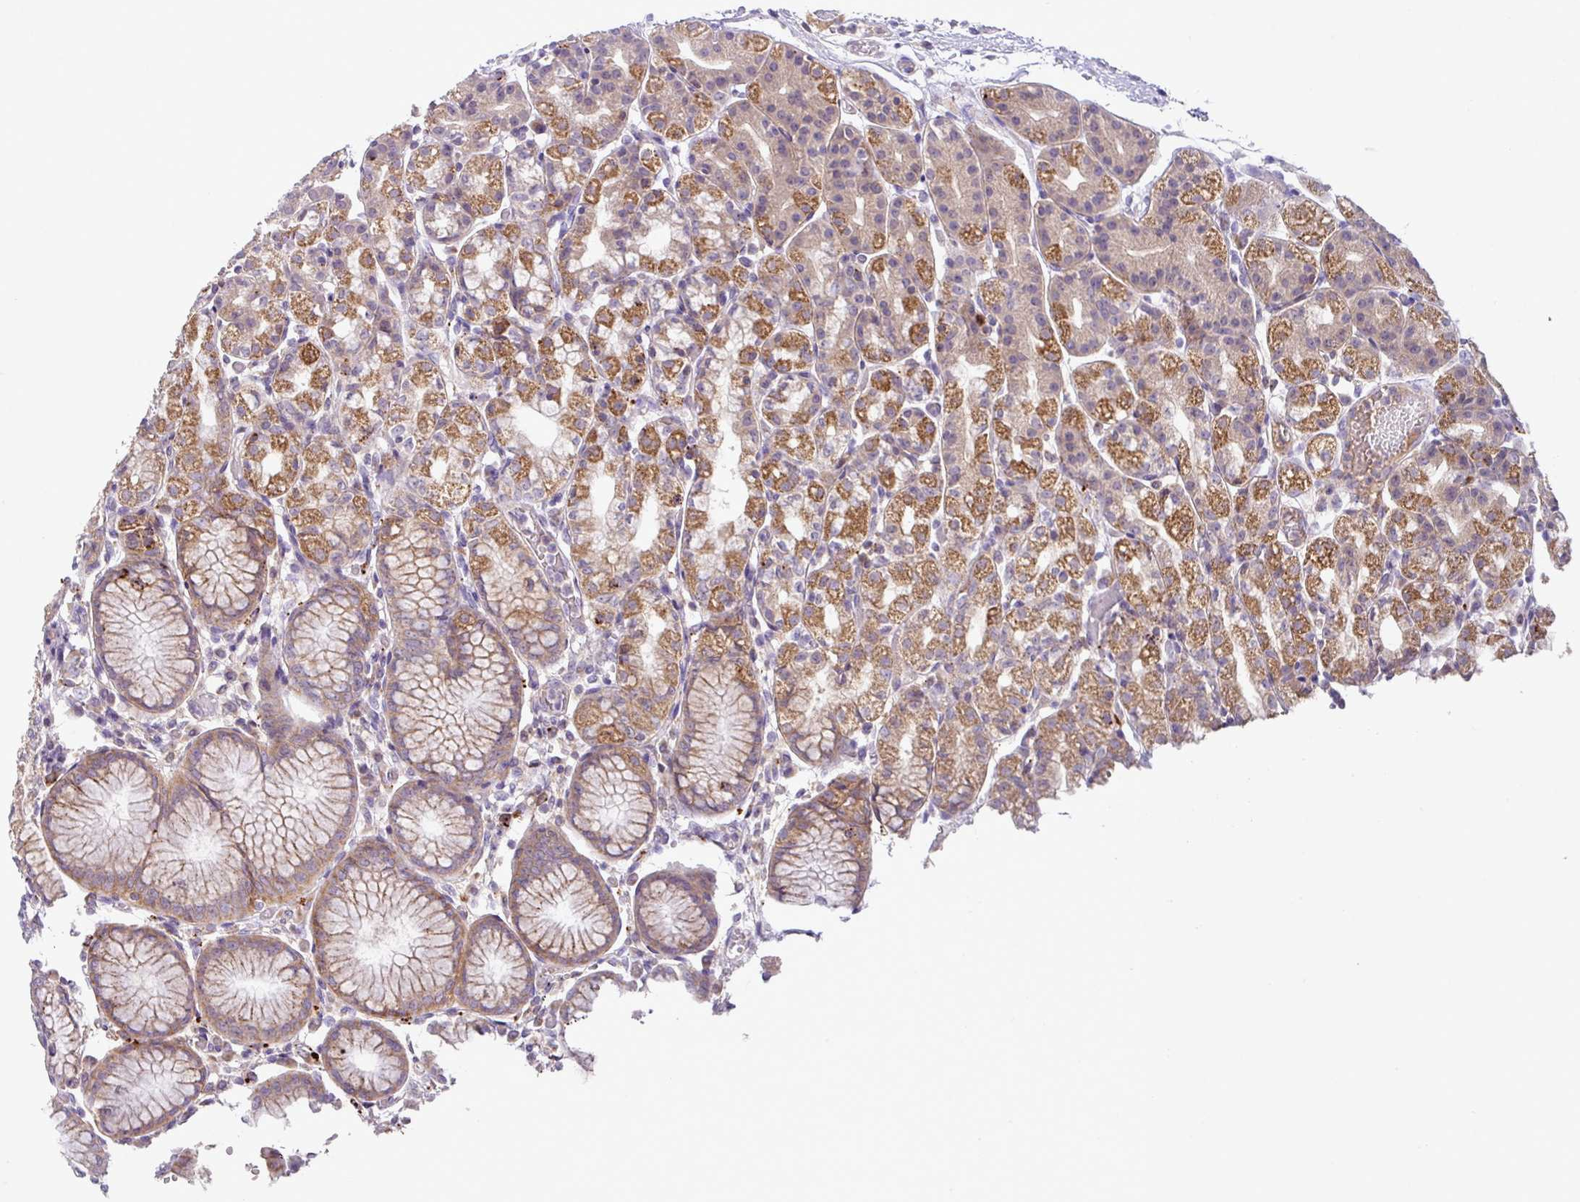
{"staining": {"intensity": "moderate", "quantity": "25%-75%", "location": "cytoplasmic/membranous"}, "tissue": "stomach", "cell_type": "Glandular cells", "image_type": "normal", "snomed": [{"axis": "morphology", "description": "Normal tissue, NOS"}, {"axis": "topography", "description": "Stomach"}], "caption": "Unremarkable stomach was stained to show a protein in brown. There is medium levels of moderate cytoplasmic/membranous expression in approximately 25%-75% of glandular cells.", "gene": "PLEKHH3", "patient": {"sex": "female", "age": 57}}